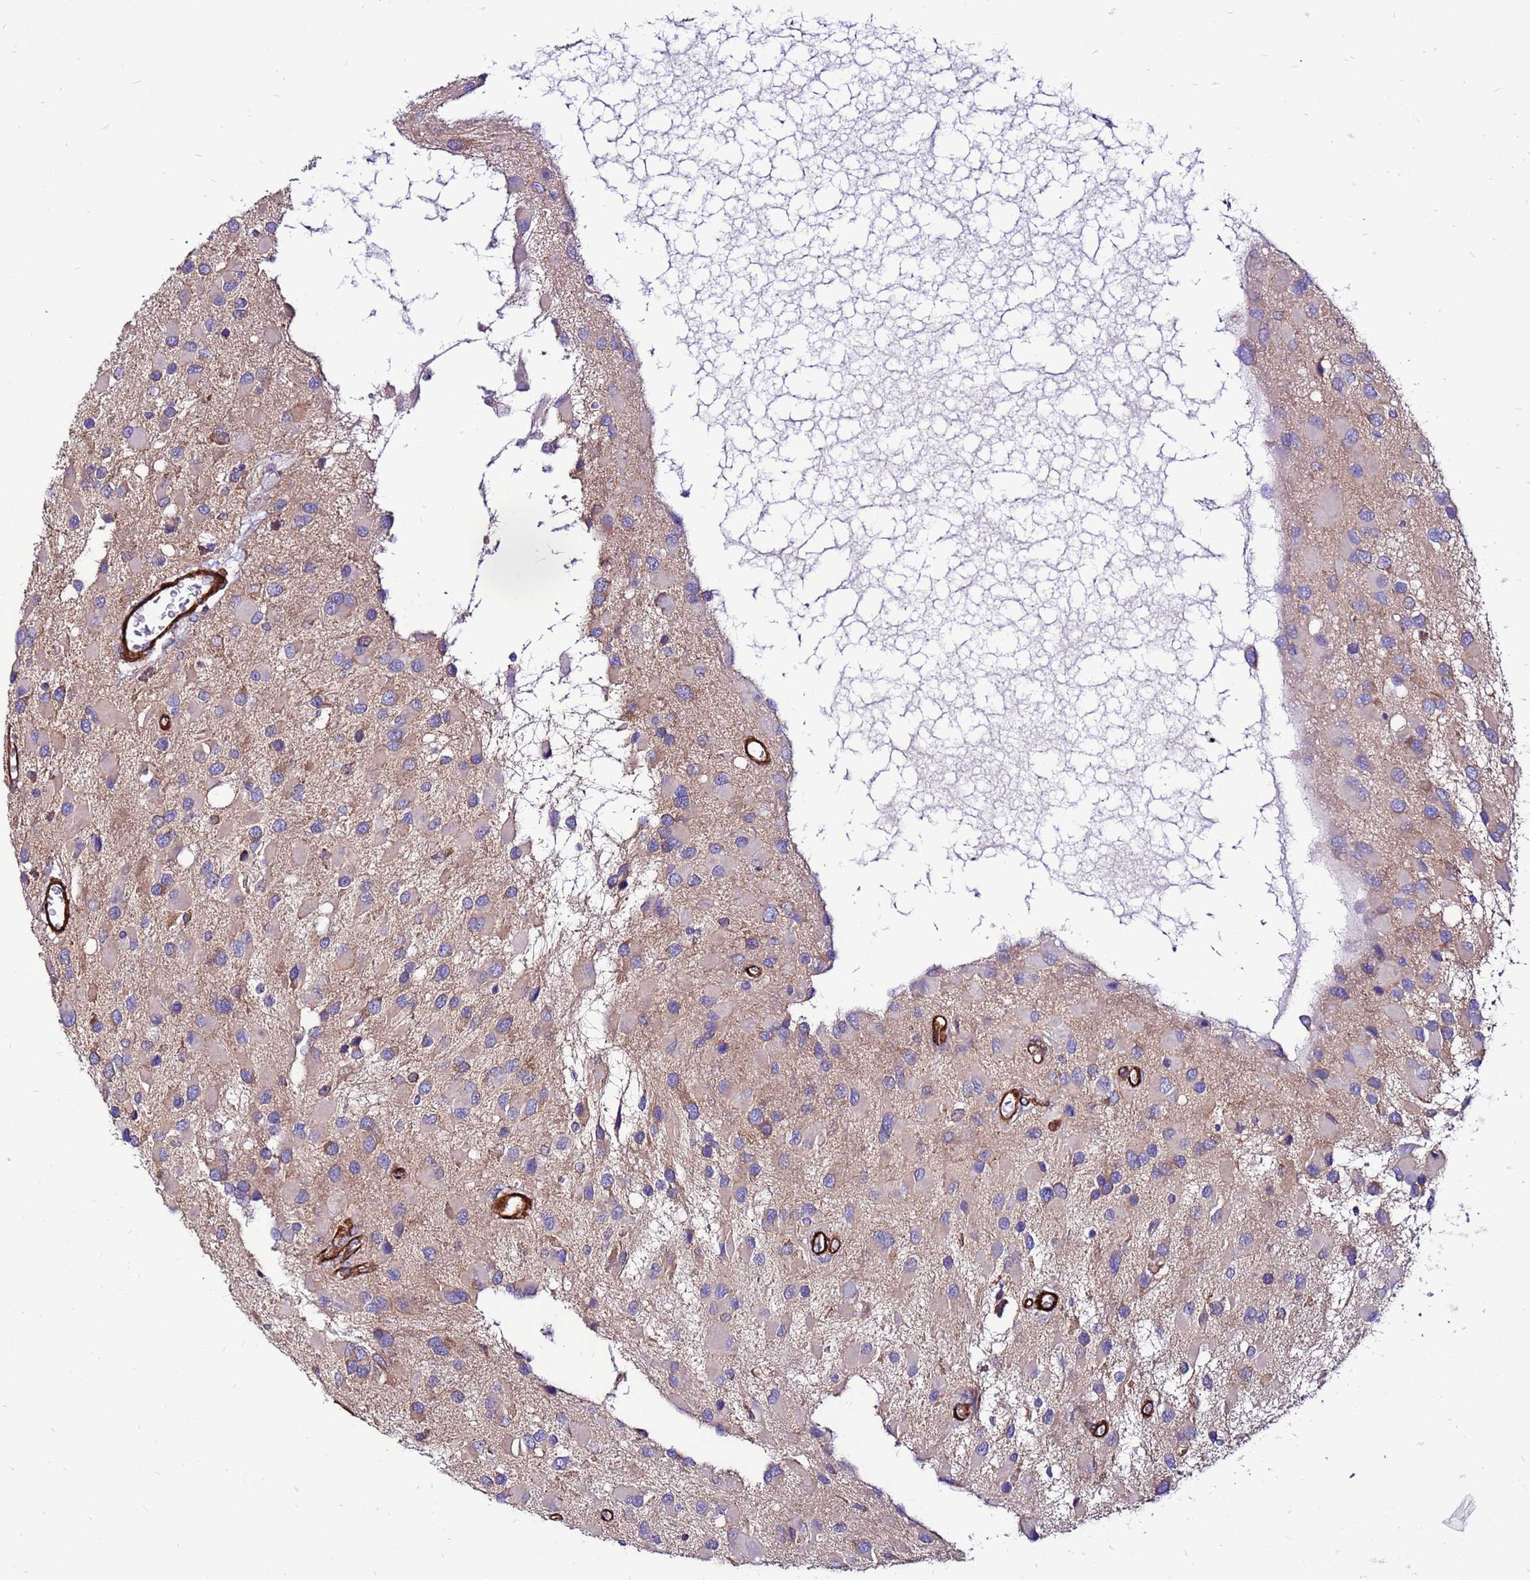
{"staining": {"intensity": "weak", "quantity": ">75%", "location": "cytoplasmic/membranous"}, "tissue": "glioma", "cell_type": "Tumor cells", "image_type": "cancer", "snomed": [{"axis": "morphology", "description": "Glioma, malignant, High grade"}, {"axis": "topography", "description": "Brain"}], "caption": "IHC image of neoplastic tissue: human glioma stained using immunohistochemistry demonstrates low levels of weak protein expression localized specifically in the cytoplasmic/membranous of tumor cells, appearing as a cytoplasmic/membranous brown color.", "gene": "EI24", "patient": {"sex": "male", "age": 53}}